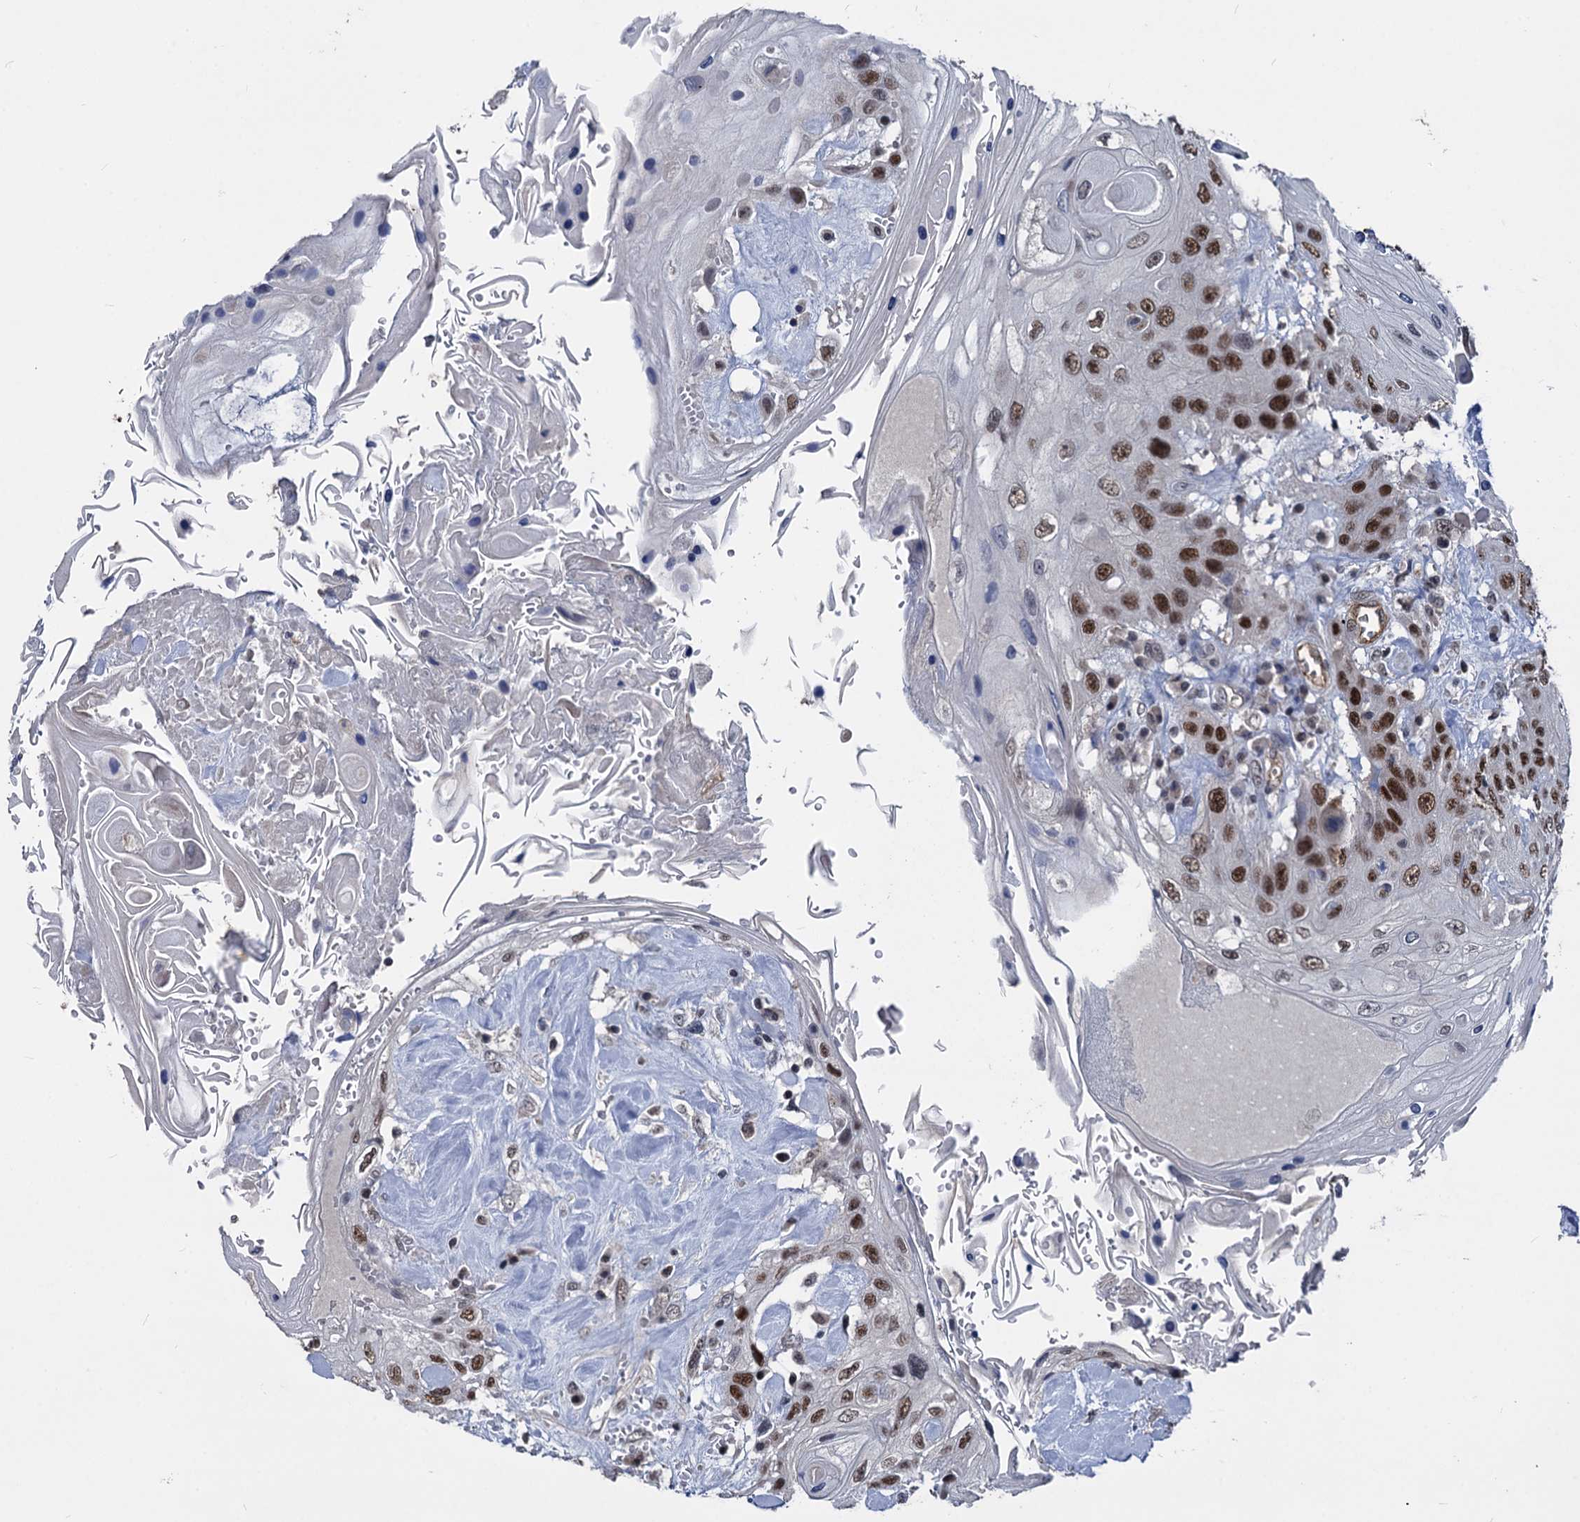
{"staining": {"intensity": "strong", "quantity": ">75%", "location": "nuclear"}, "tissue": "head and neck cancer", "cell_type": "Tumor cells", "image_type": "cancer", "snomed": [{"axis": "morphology", "description": "Squamous cell carcinoma, NOS"}, {"axis": "topography", "description": "Head-Neck"}], "caption": "Head and neck cancer stained with DAB IHC displays high levels of strong nuclear positivity in about >75% of tumor cells.", "gene": "GALNT11", "patient": {"sex": "female", "age": 43}}